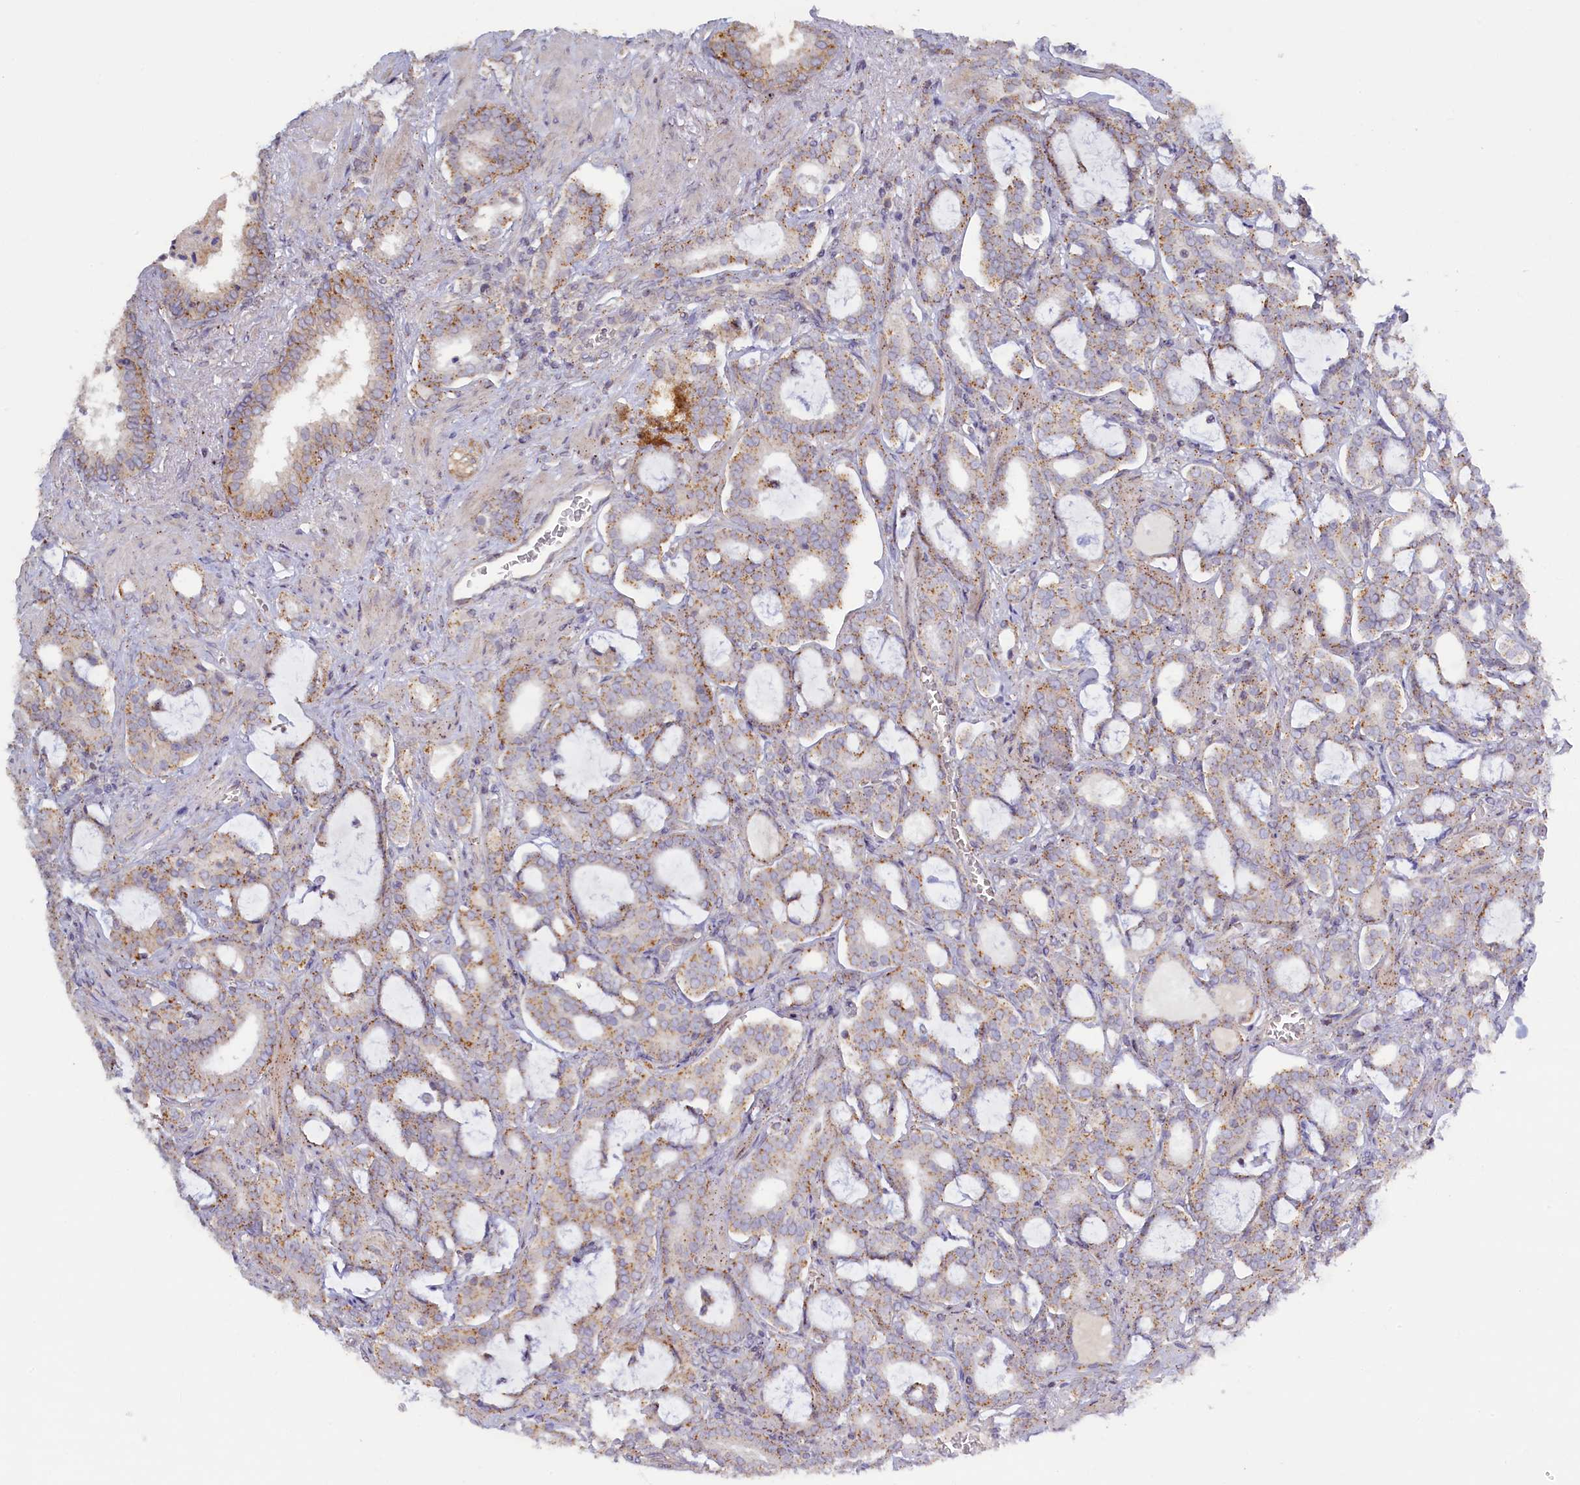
{"staining": {"intensity": "weak", "quantity": "<25%", "location": "cytoplasmic/membranous"}, "tissue": "prostate cancer", "cell_type": "Tumor cells", "image_type": "cancer", "snomed": [{"axis": "morphology", "description": "Adenocarcinoma, High grade"}, {"axis": "topography", "description": "Prostate and seminal vesicle, NOS"}], "caption": "DAB immunohistochemical staining of prostate high-grade adenocarcinoma reveals no significant positivity in tumor cells.", "gene": "HYKK", "patient": {"sex": "male", "age": 67}}